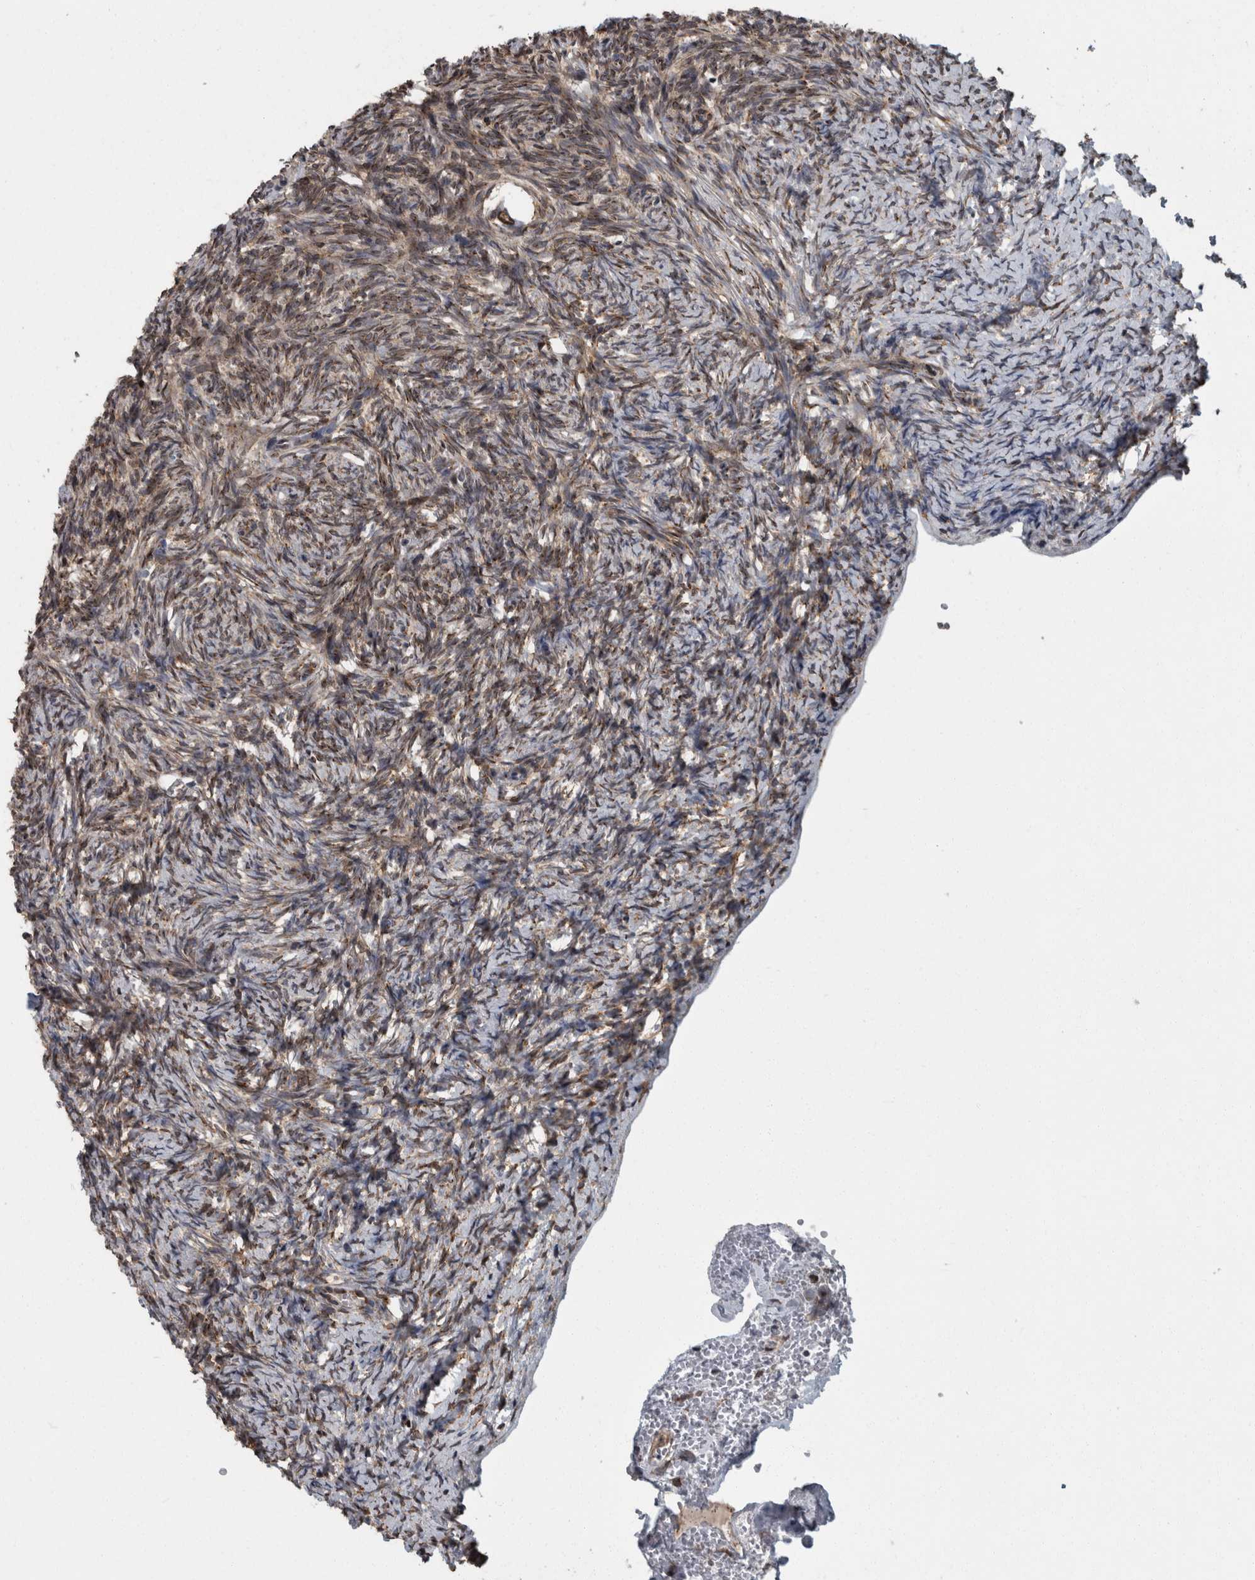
{"staining": {"intensity": "moderate", "quantity": "25%-75%", "location": "cytoplasmic/membranous"}, "tissue": "ovary", "cell_type": "Ovarian stroma cells", "image_type": "normal", "snomed": [{"axis": "morphology", "description": "Normal tissue, NOS"}, {"axis": "topography", "description": "Ovary"}], "caption": "Ovary was stained to show a protein in brown. There is medium levels of moderate cytoplasmic/membranous positivity in approximately 25%-75% of ovarian stroma cells.", "gene": "LMAN2L", "patient": {"sex": "female", "age": 34}}